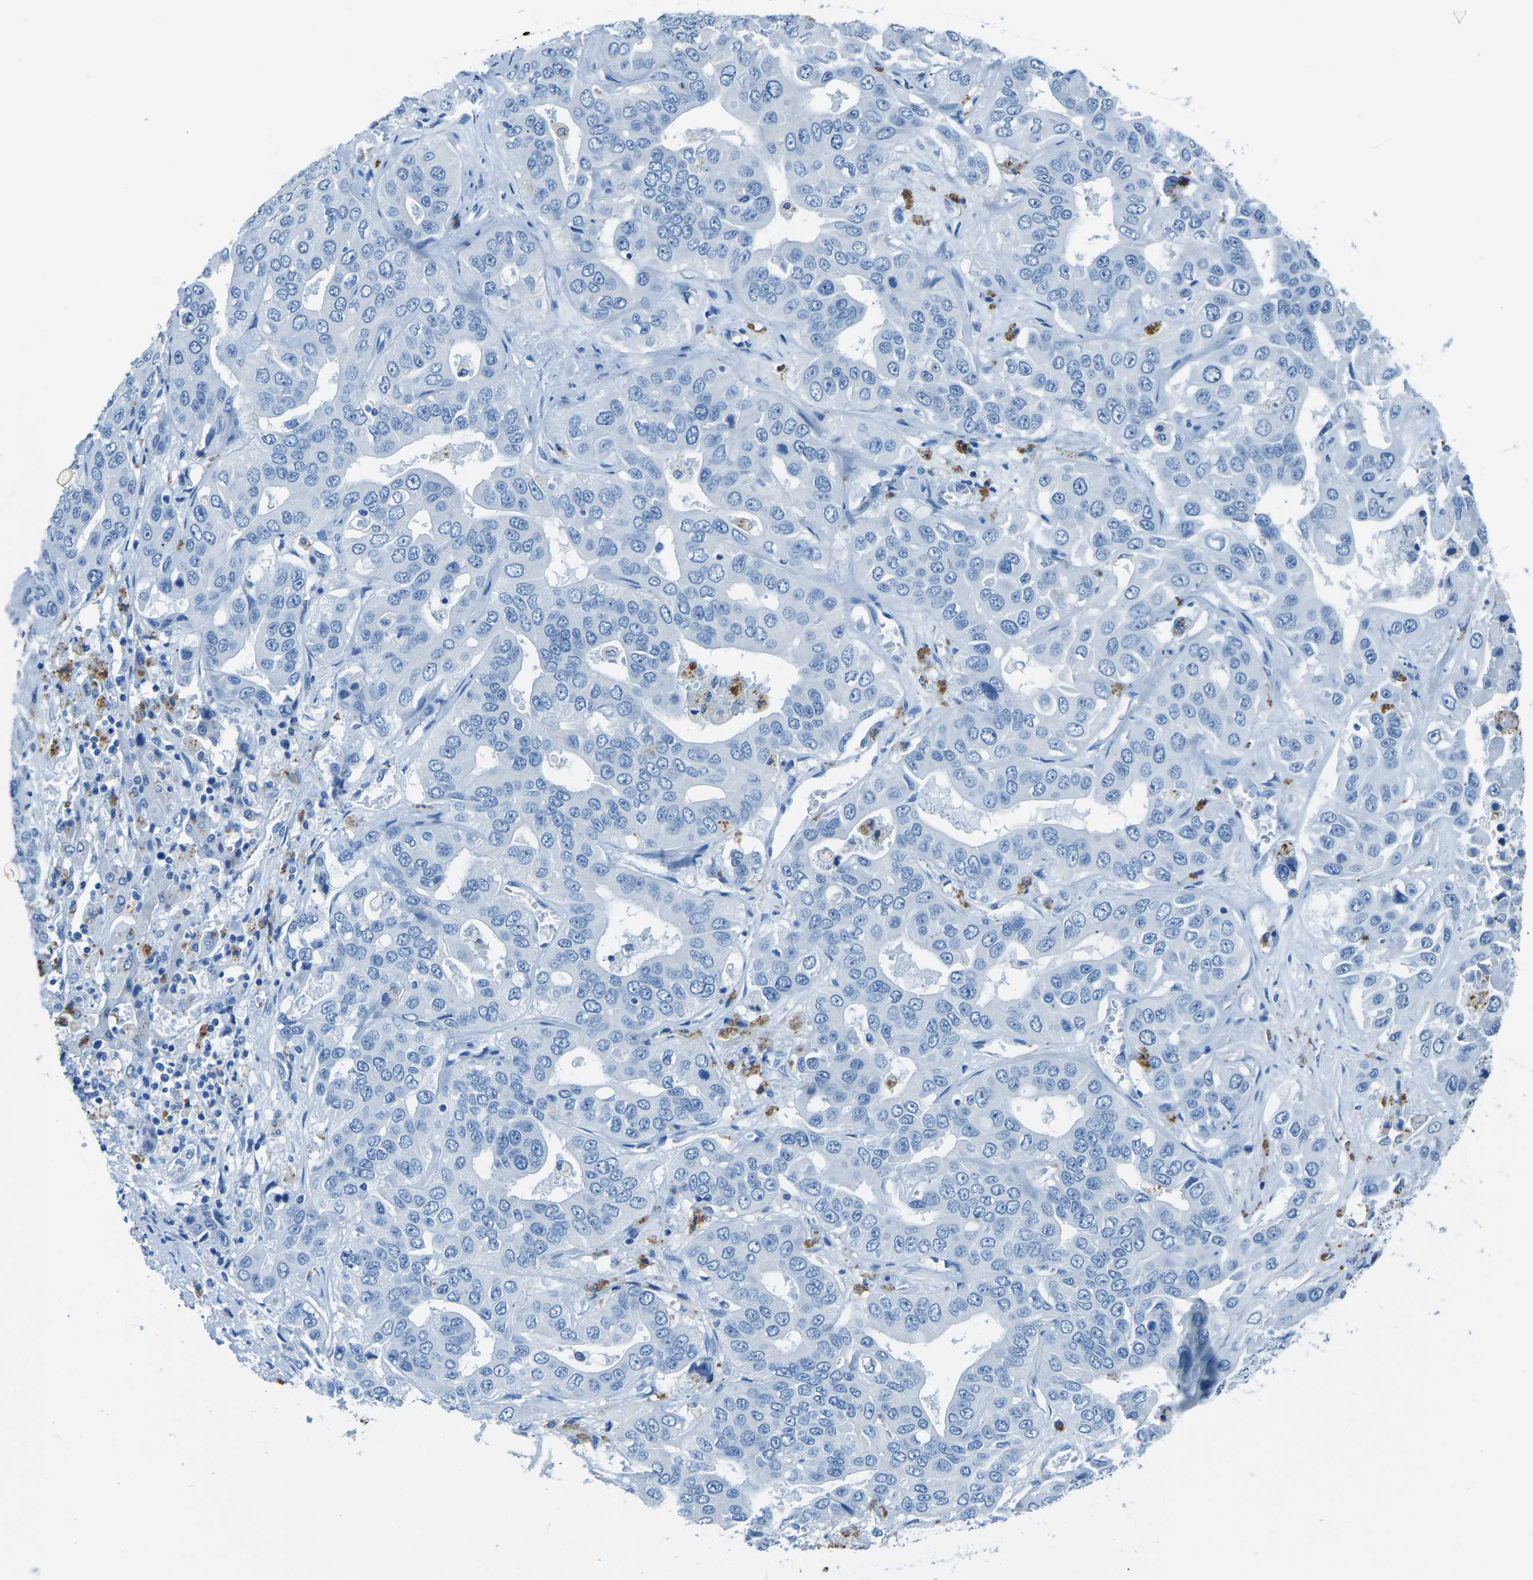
{"staining": {"intensity": "negative", "quantity": "none", "location": "none"}, "tissue": "liver cancer", "cell_type": "Tumor cells", "image_type": "cancer", "snomed": [{"axis": "morphology", "description": "Cholangiocarcinoma"}, {"axis": "topography", "description": "Liver"}], "caption": "DAB immunohistochemical staining of cholangiocarcinoma (liver) exhibits no significant positivity in tumor cells.", "gene": "MYH8", "patient": {"sex": "female", "age": 52}}